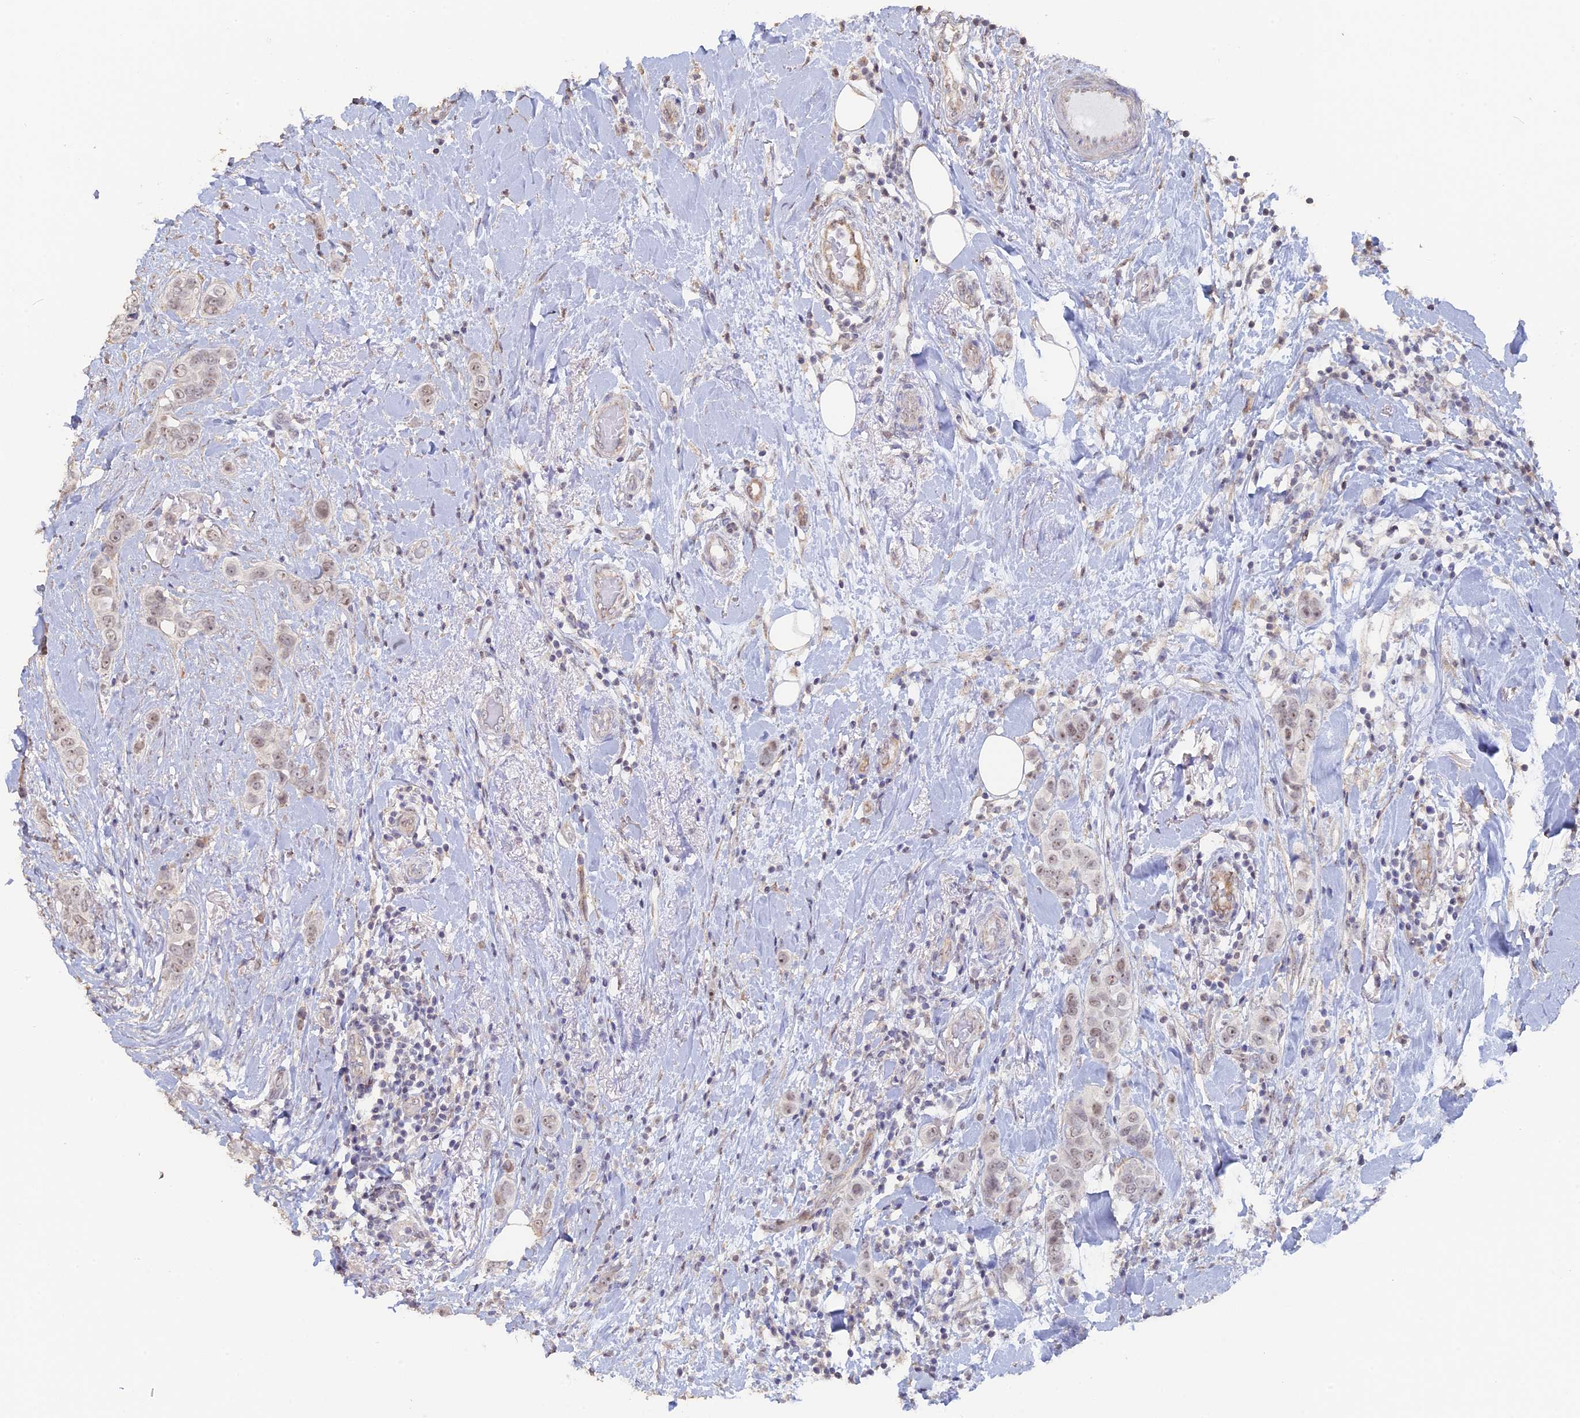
{"staining": {"intensity": "weak", "quantity": ">75%", "location": "nuclear"}, "tissue": "breast cancer", "cell_type": "Tumor cells", "image_type": "cancer", "snomed": [{"axis": "morphology", "description": "Lobular carcinoma"}, {"axis": "topography", "description": "Breast"}], "caption": "Lobular carcinoma (breast) stained with a protein marker shows weak staining in tumor cells.", "gene": "SEMG2", "patient": {"sex": "female", "age": 51}}